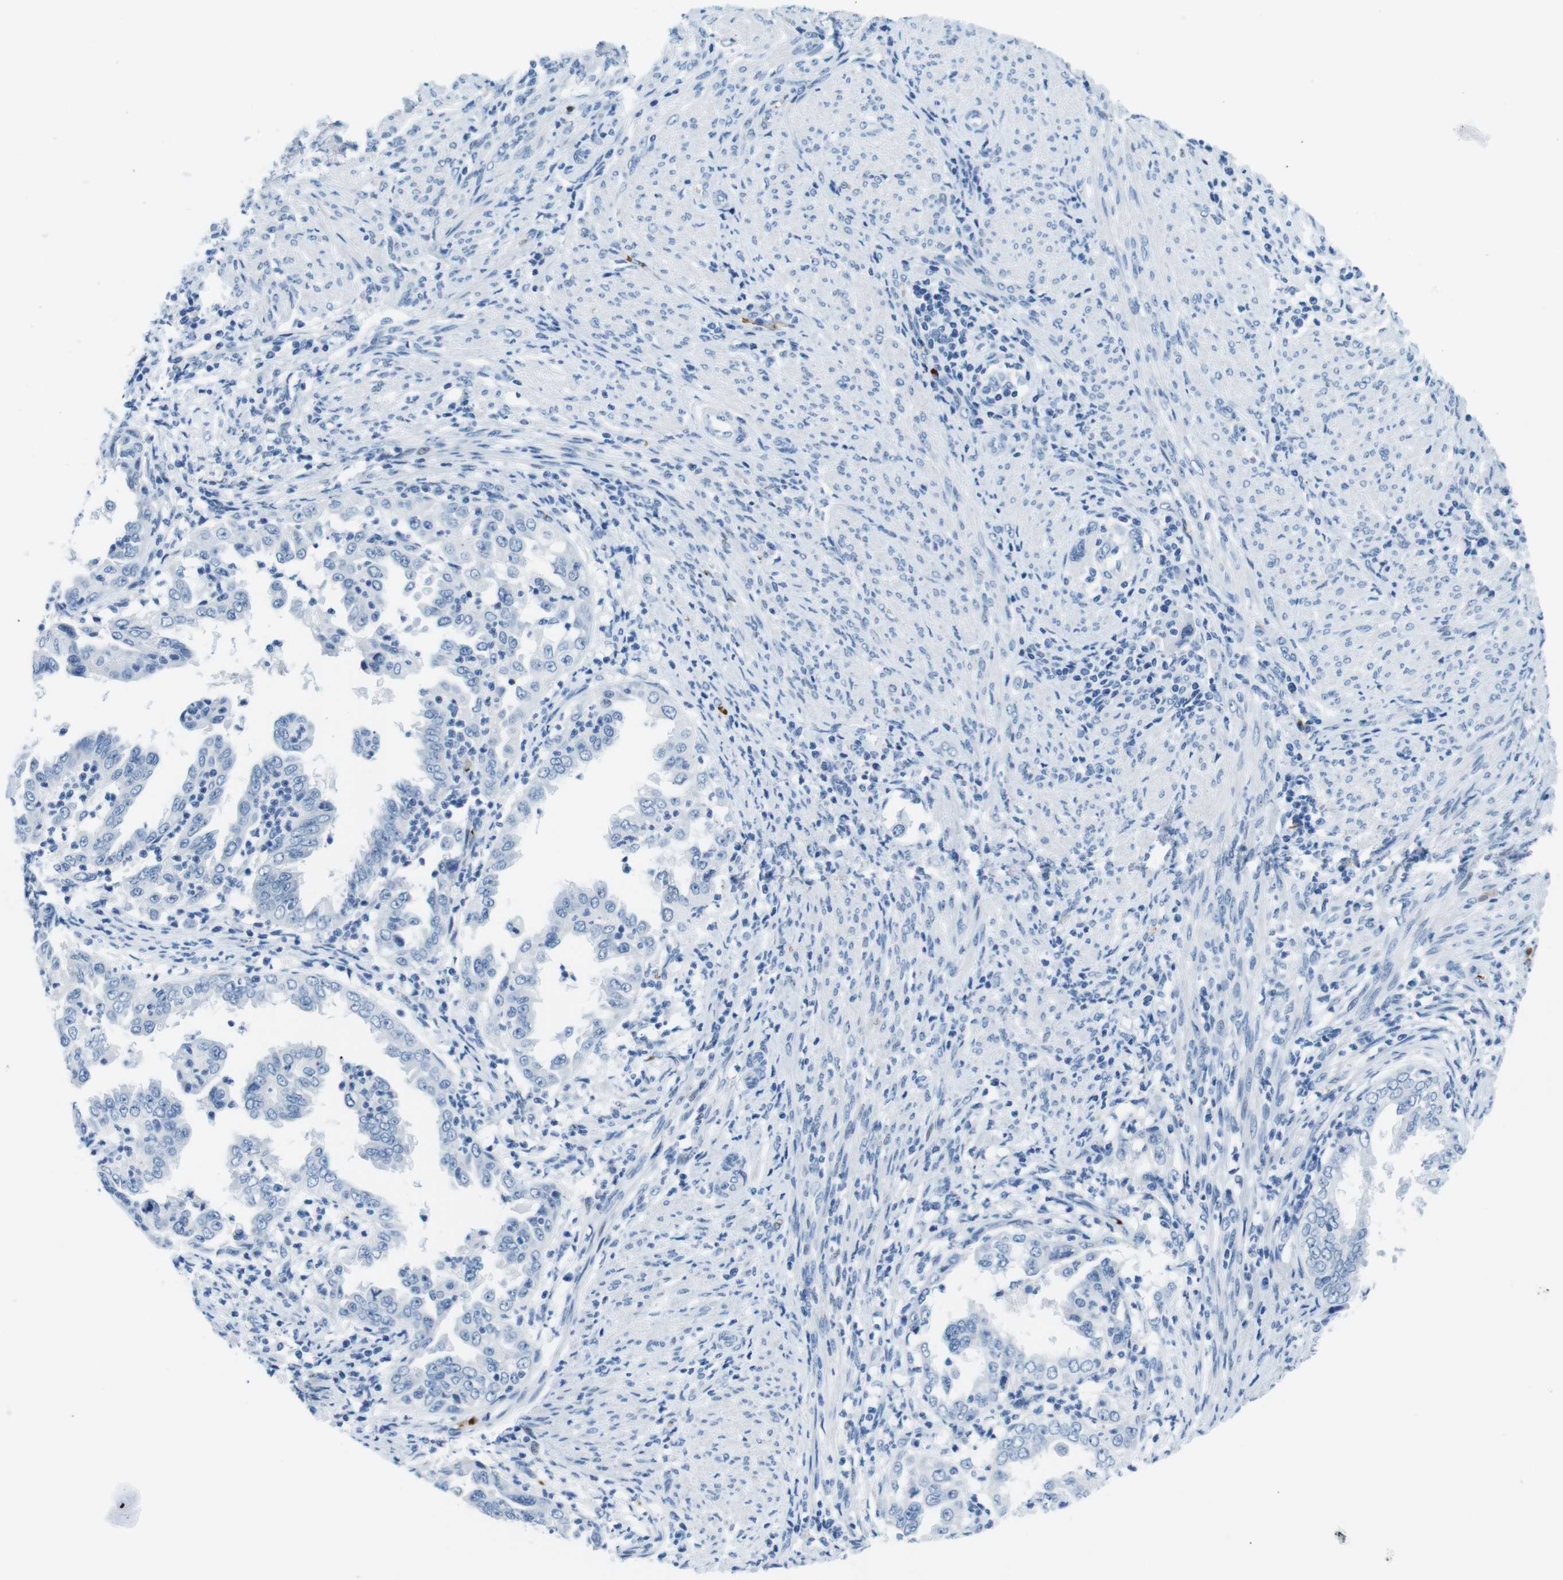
{"staining": {"intensity": "negative", "quantity": "none", "location": "none"}, "tissue": "endometrial cancer", "cell_type": "Tumor cells", "image_type": "cancer", "snomed": [{"axis": "morphology", "description": "Adenocarcinoma, NOS"}, {"axis": "topography", "description": "Endometrium"}], "caption": "Endometrial adenocarcinoma was stained to show a protein in brown. There is no significant positivity in tumor cells. (Brightfield microscopy of DAB immunohistochemistry at high magnification).", "gene": "TFAP2C", "patient": {"sex": "female", "age": 85}}